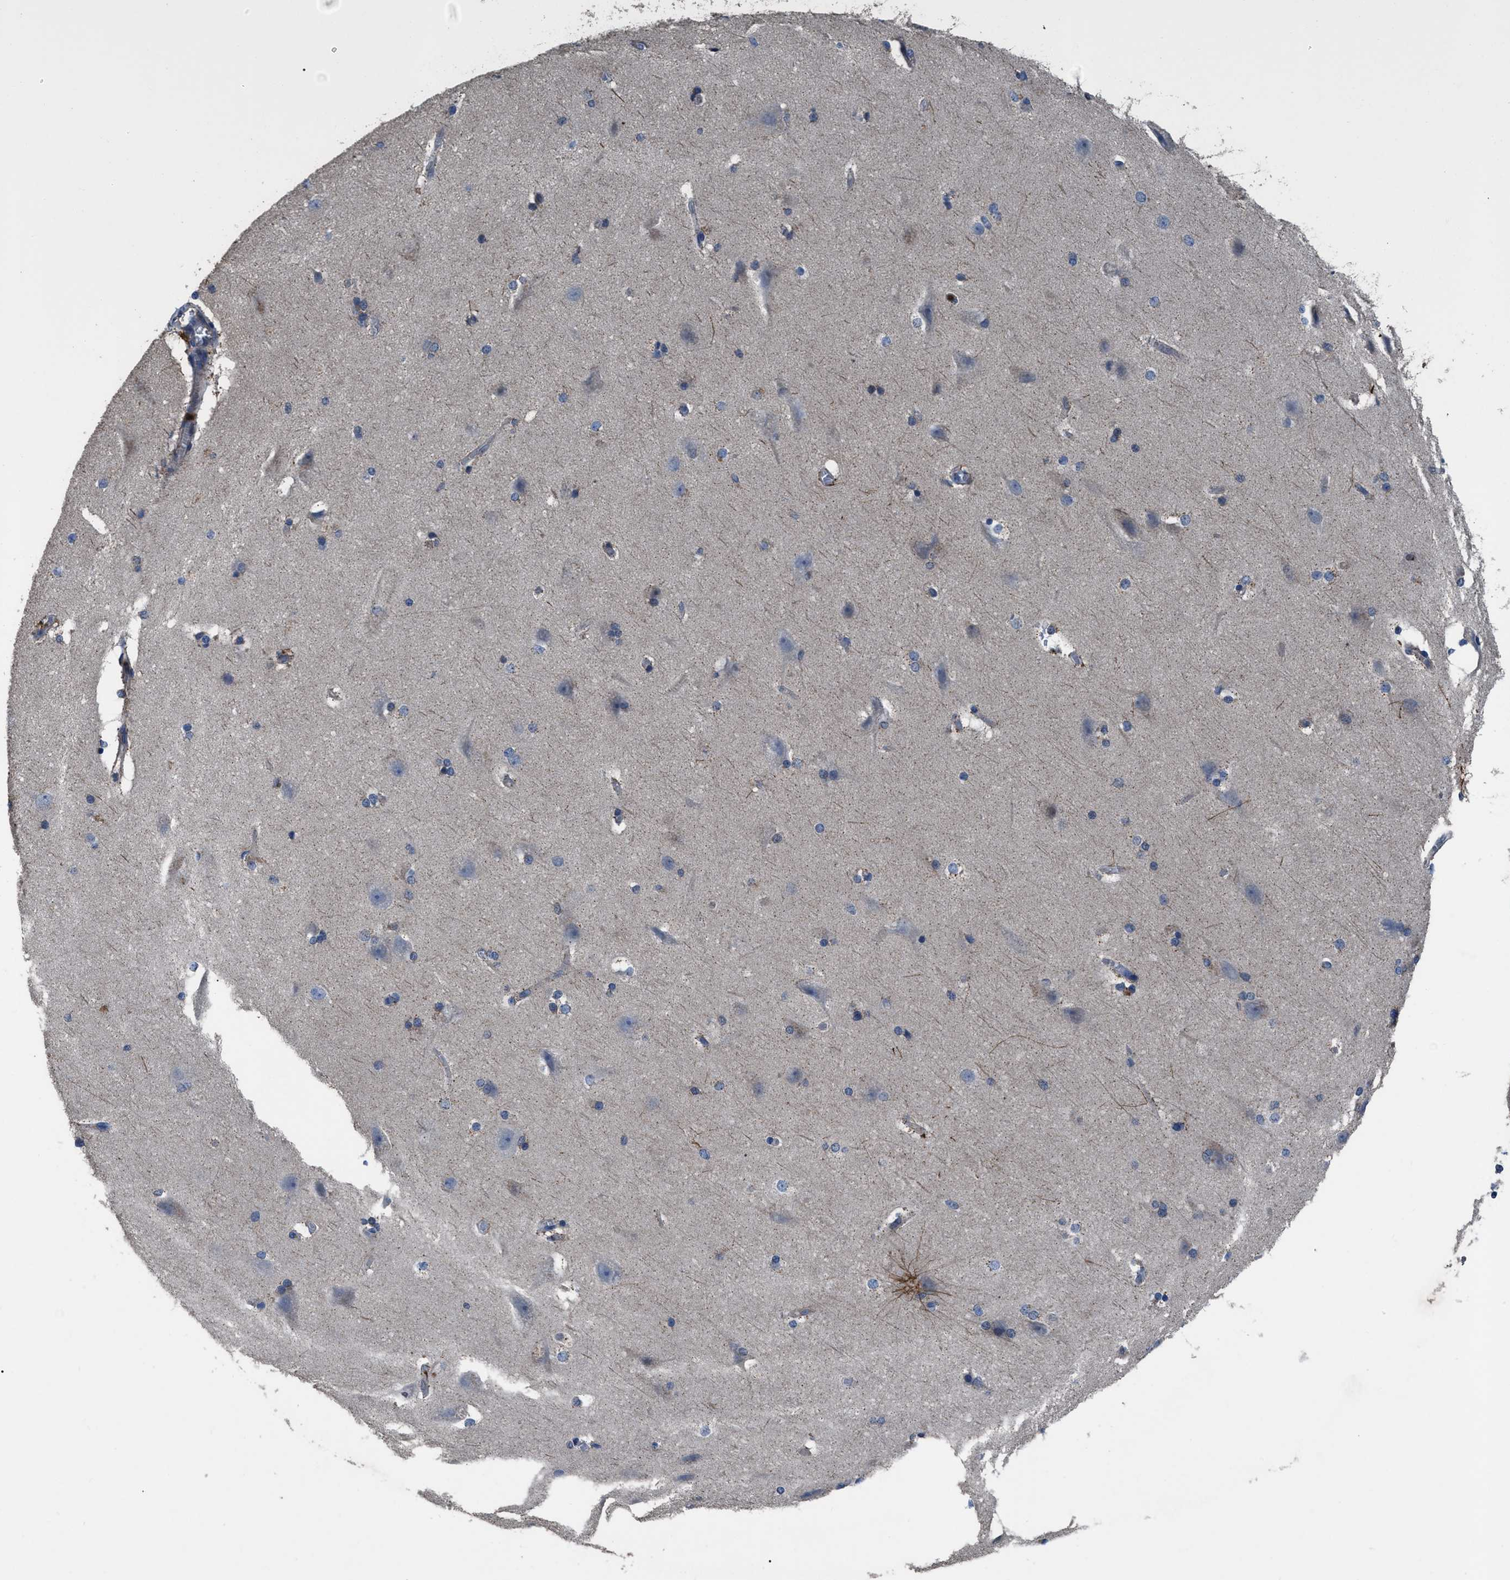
{"staining": {"intensity": "weak", "quantity": "25%-75%", "location": "cytoplasmic/membranous"}, "tissue": "cerebral cortex", "cell_type": "Endothelial cells", "image_type": "normal", "snomed": [{"axis": "morphology", "description": "Normal tissue, NOS"}, {"axis": "topography", "description": "Cerebral cortex"}, {"axis": "topography", "description": "Hippocampus"}], "caption": "Benign cerebral cortex was stained to show a protein in brown. There is low levels of weak cytoplasmic/membranous staining in approximately 25%-75% of endothelial cells. (DAB (3,3'-diaminobenzidine) IHC with brightfield microscopy, high magnification).", "gene": "YBEY", "patient": {"sex": "female", "age": 19}}